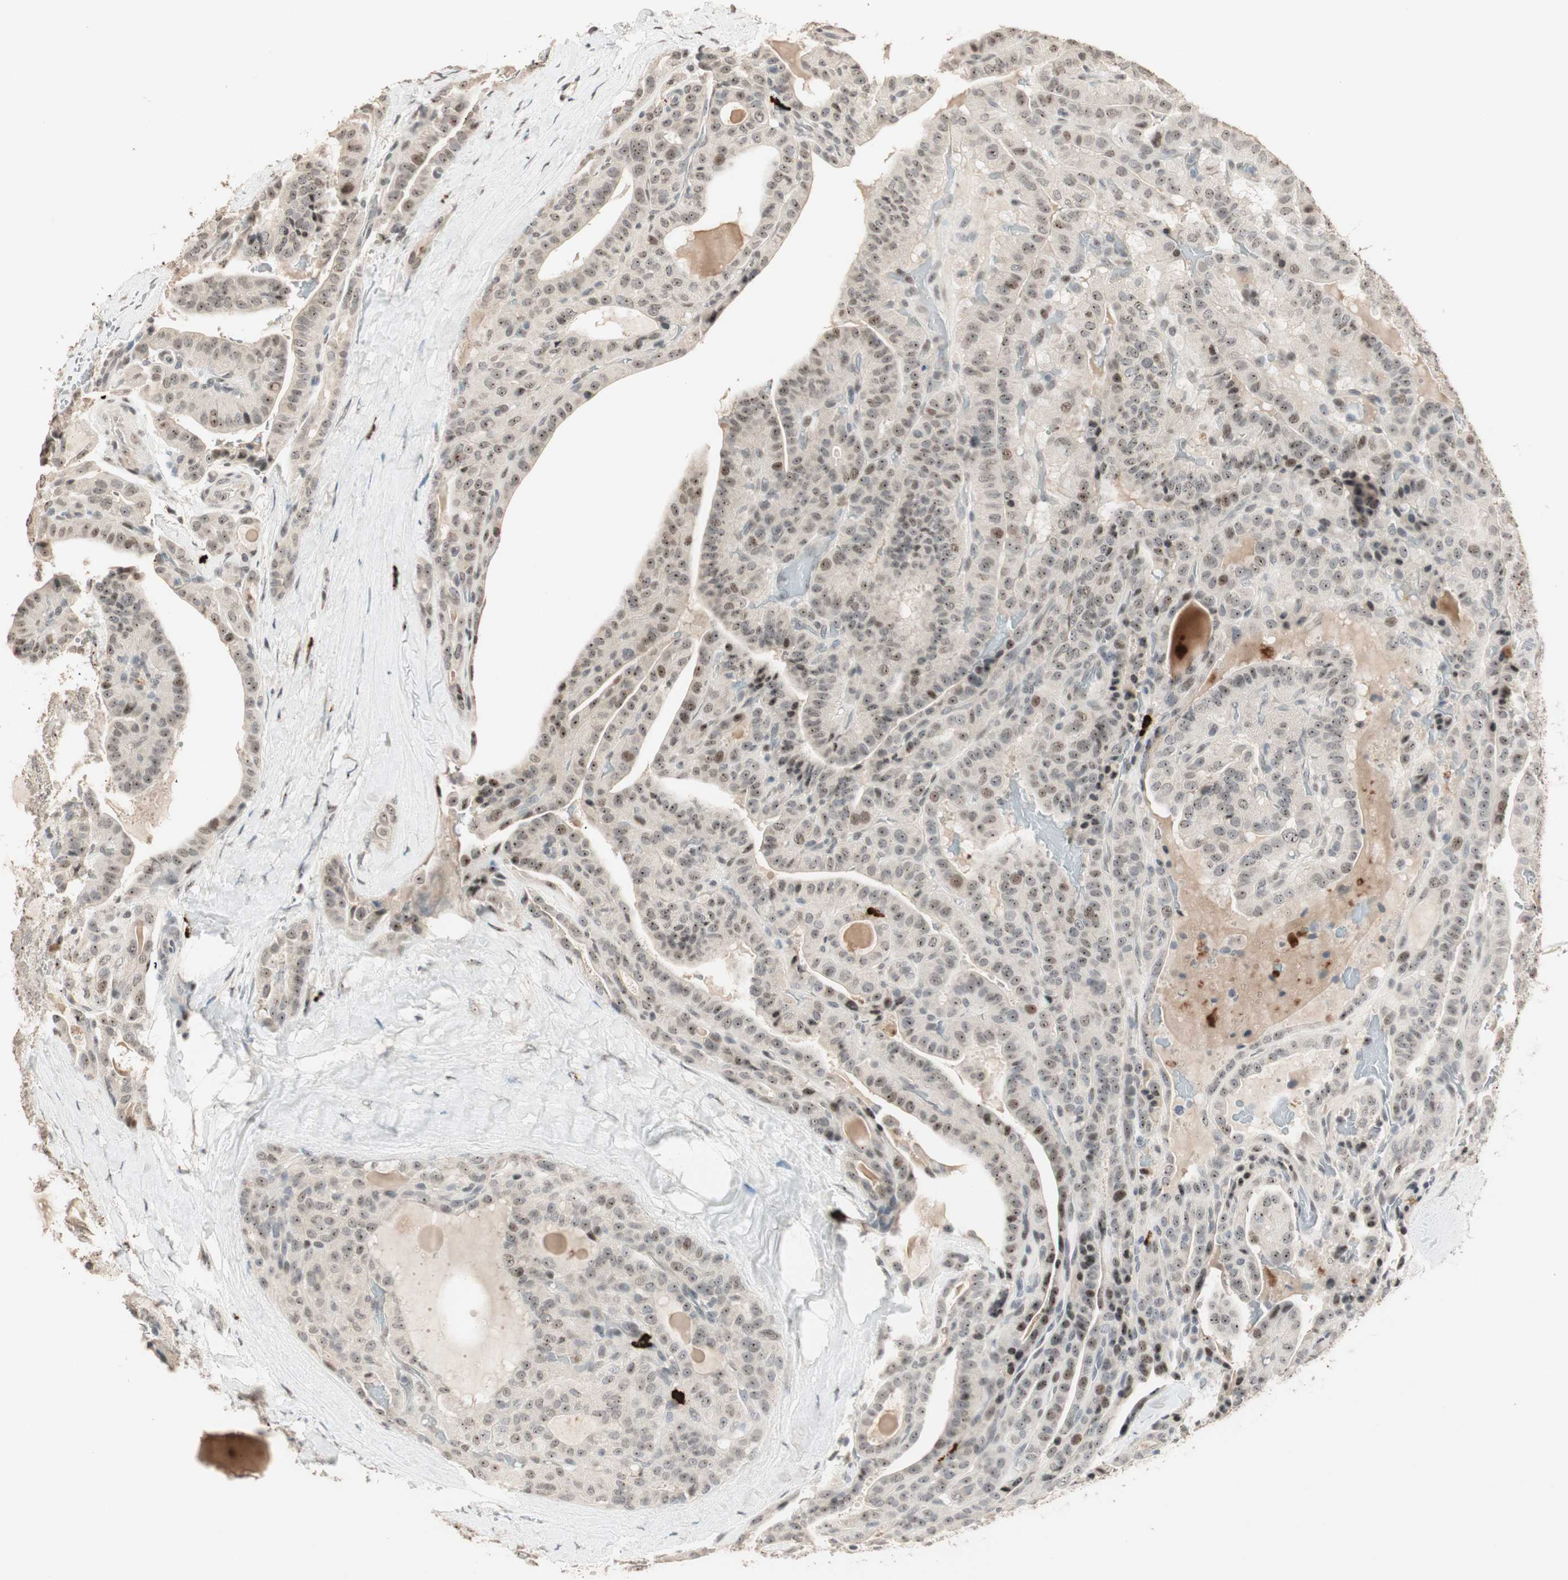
{"staining": {"intensity": "moderate", "quantity": ">75%", "location": "nuclear"}, "tissue": "thyroid cancer", "cell_type": "Tumor cells", "image_type": "cancer", "snomed": [{"axis": "morphology", "description": "Papillary adenocarcinoma, NOS"}, {"axis": "topography", "description": "Thyroid gland"}], "caption": "High-magnification brightfield microscopy of thyroid papillary adenocarcinoma stained with DAB (3,3'-diaminobenzidine) (brown) and counterstained with hematoxylin (blue). tumor cells exhibit moderate nuclear staining is appreciated in about>75% of cells.", "gene": "ETV4", "patient": {"sex": "male", "age": 77}}